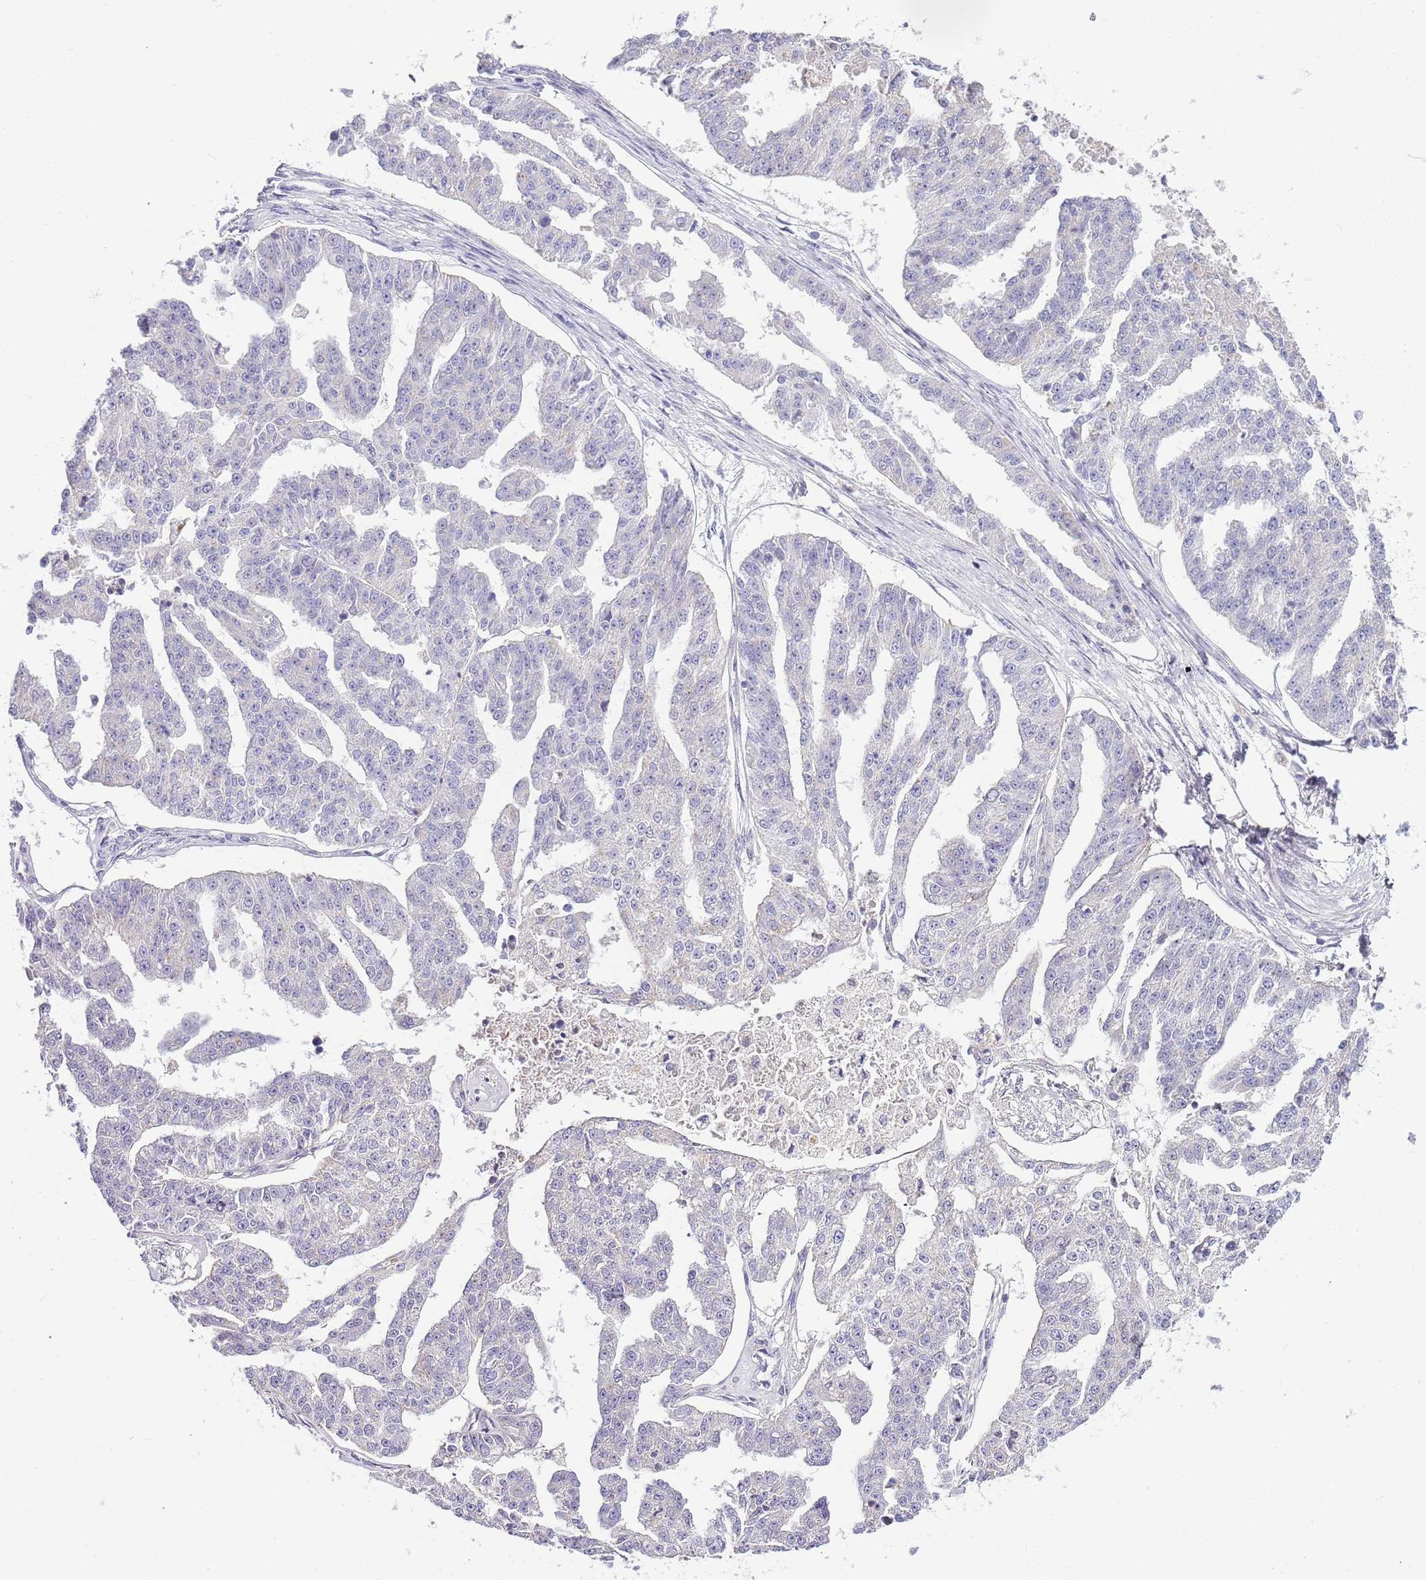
{"staining": {"intensity": "negative", "quantity": "none", "location": "none"}, "tissue": "ovarian cancer", "cell_type": "Tumor cells", "image_type": "cancer", "snomed": [{"axis": "morphology", "description": "Cystadenocarcinoma, serous, NOS"}, {"axis": "topography", "description": "Ovary"}], "caption": "An IHC image of ovarian serous cystadenocarcinoma is shown. There is no staining in tumor cells of ovarian serous cystadenocarcinoma.", "gene": "DNAJA3", "patient": {"sex": "female", "age": 58}}